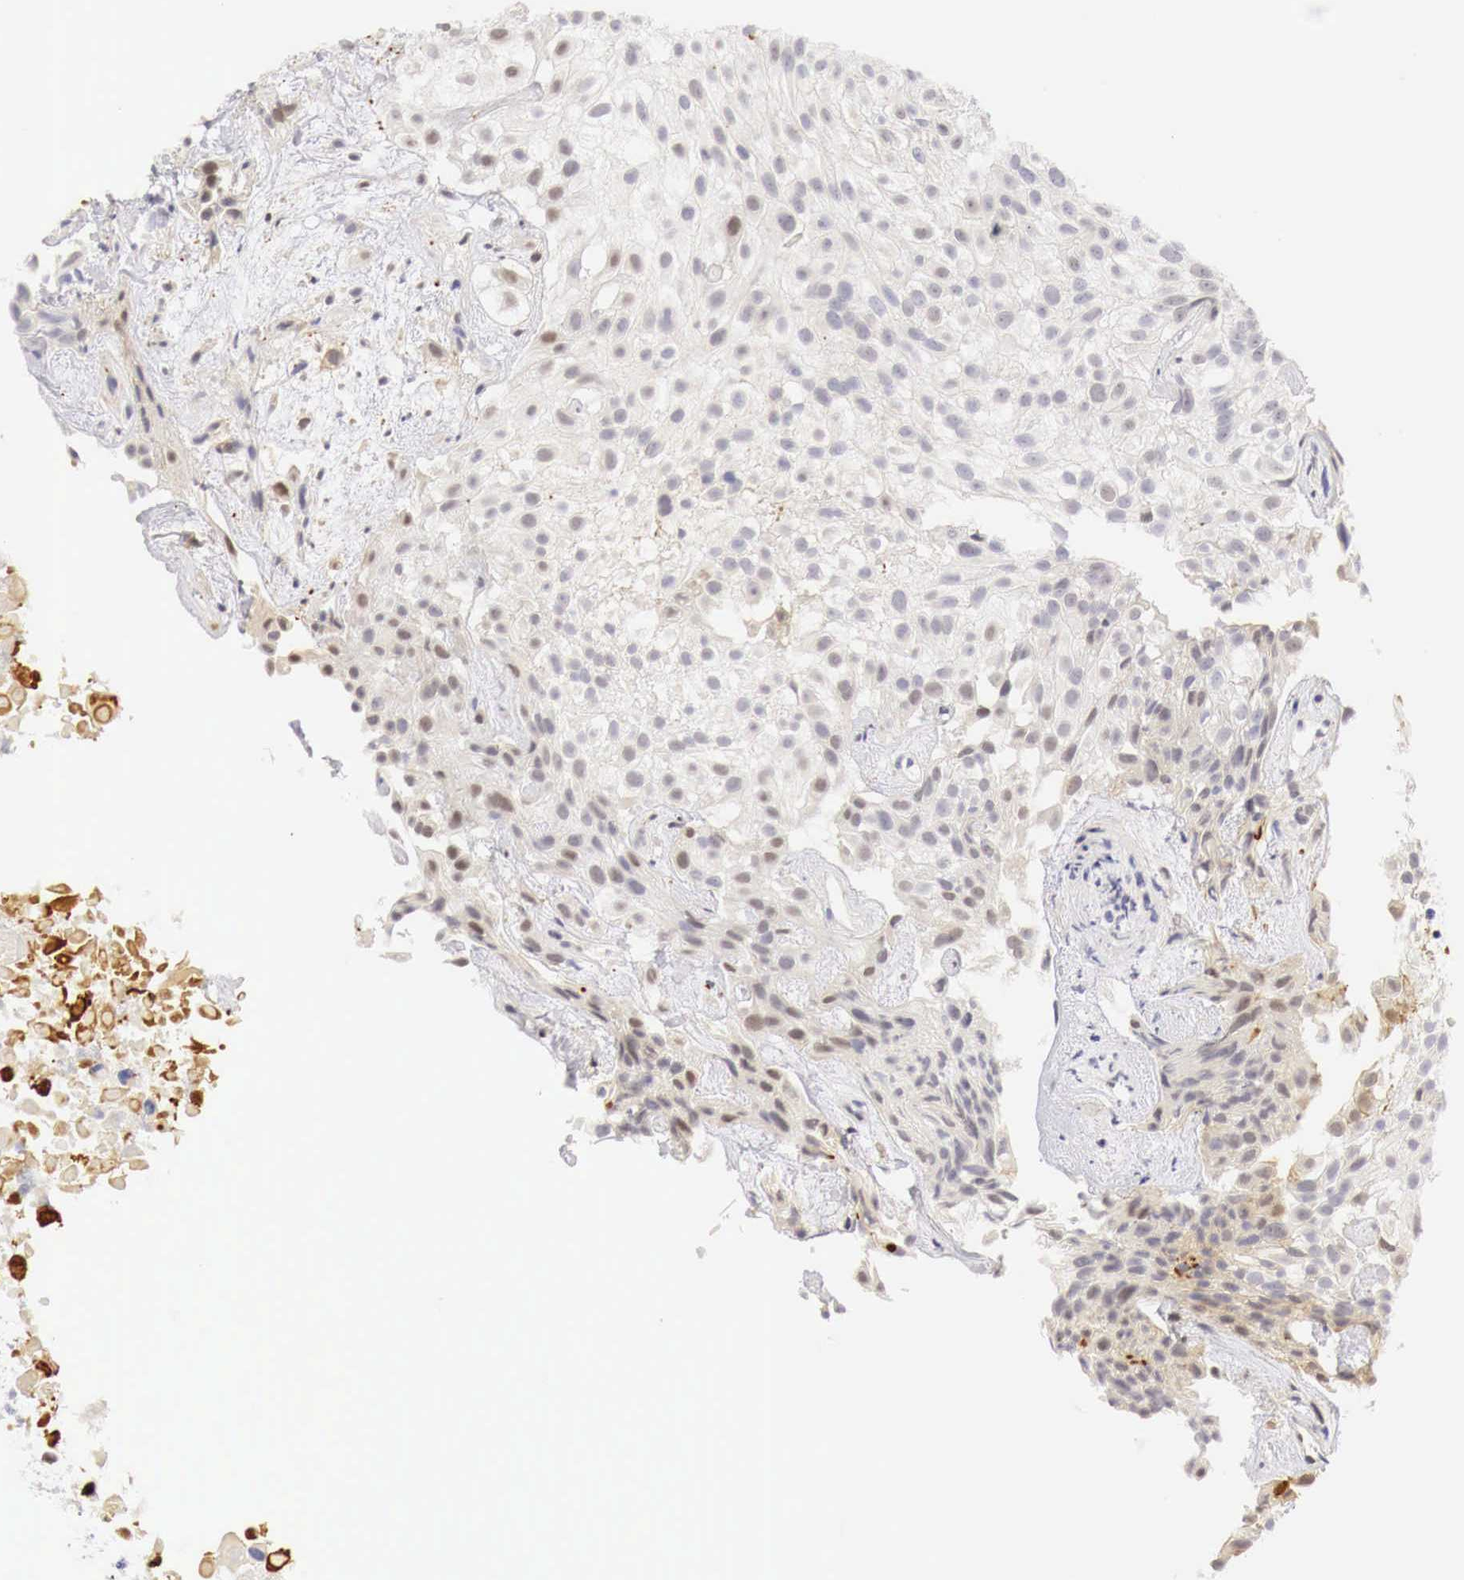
{"staining": {"intensity": "negative", "quantity": "none", "location": "none"}, "tissue": "urothelial cancer", "cell_type": "Tumor cells", "image_type": "cancer", "snomed": [{"axis": "morphology", "description": "Urothelial carcinoma, High grade"}, {"axis": "topography", "description": "Urinary bladder"}], "caption": "Tumor cells are negative for brown protein staining in urothelial cancer.", "gene": "CASP3", "patient": {"sex": "male", "age": 56}}